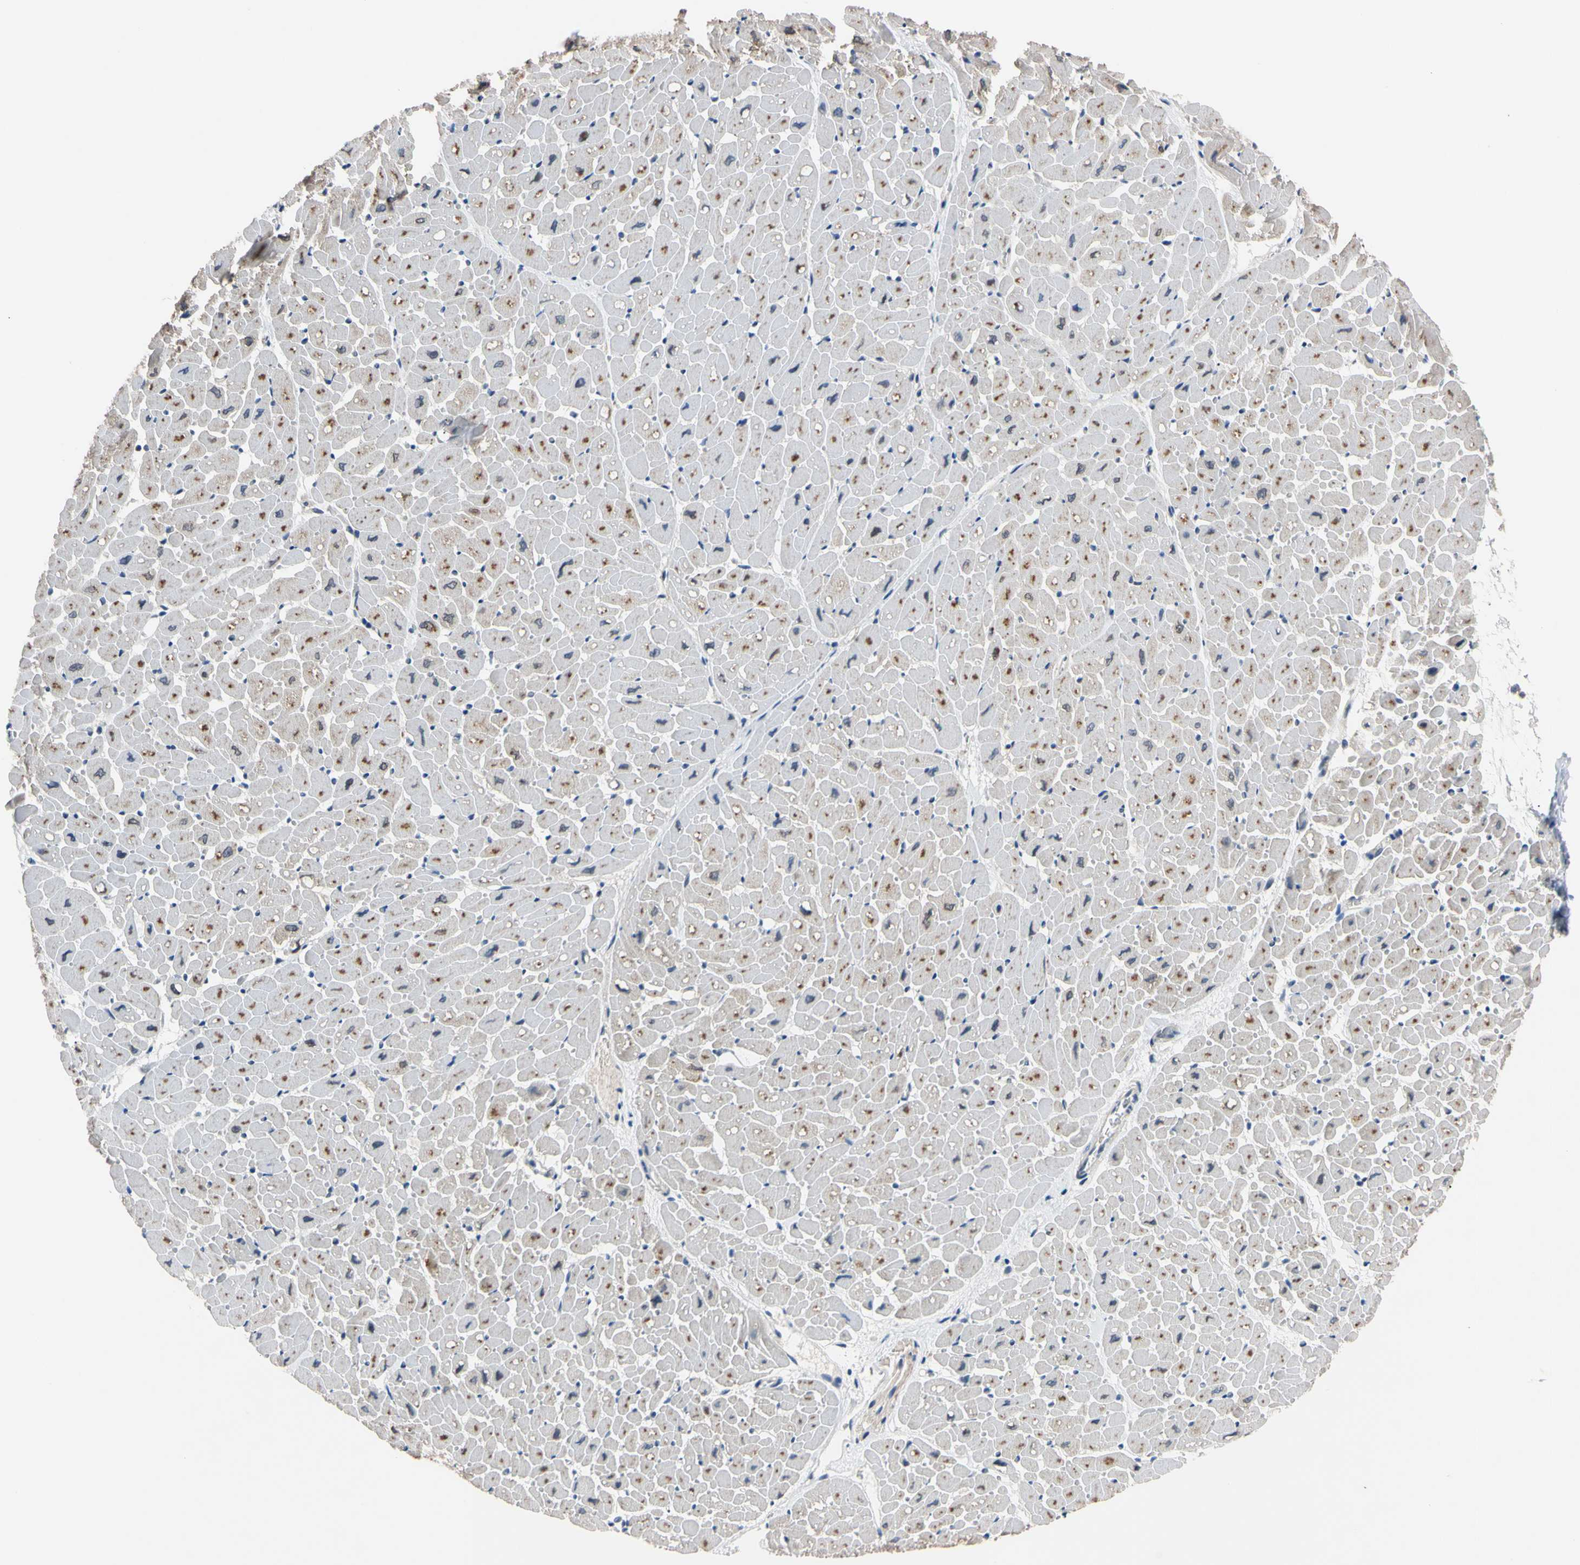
{"staining": {"intensity": "moderate", "quantity": ">75%", "location": "cytoplasmic/membranous"}, "tissue": "heart muscle", "cell_type": "Cardiomyocytes", "image_type": "normal", "snomed": [{"axis": "morphology", "description": "Normal tissue, NOS"}, {"axis": "topography", "description": "Heart"}], "caption": "Cardiomyocytes display medium levels of moderate cytoplasmic/membranous staining in approximately >75% of cells in unremarkable heart muscle.", "gene": "PNKD", "patient": {"sex": "male", "age": 45}}